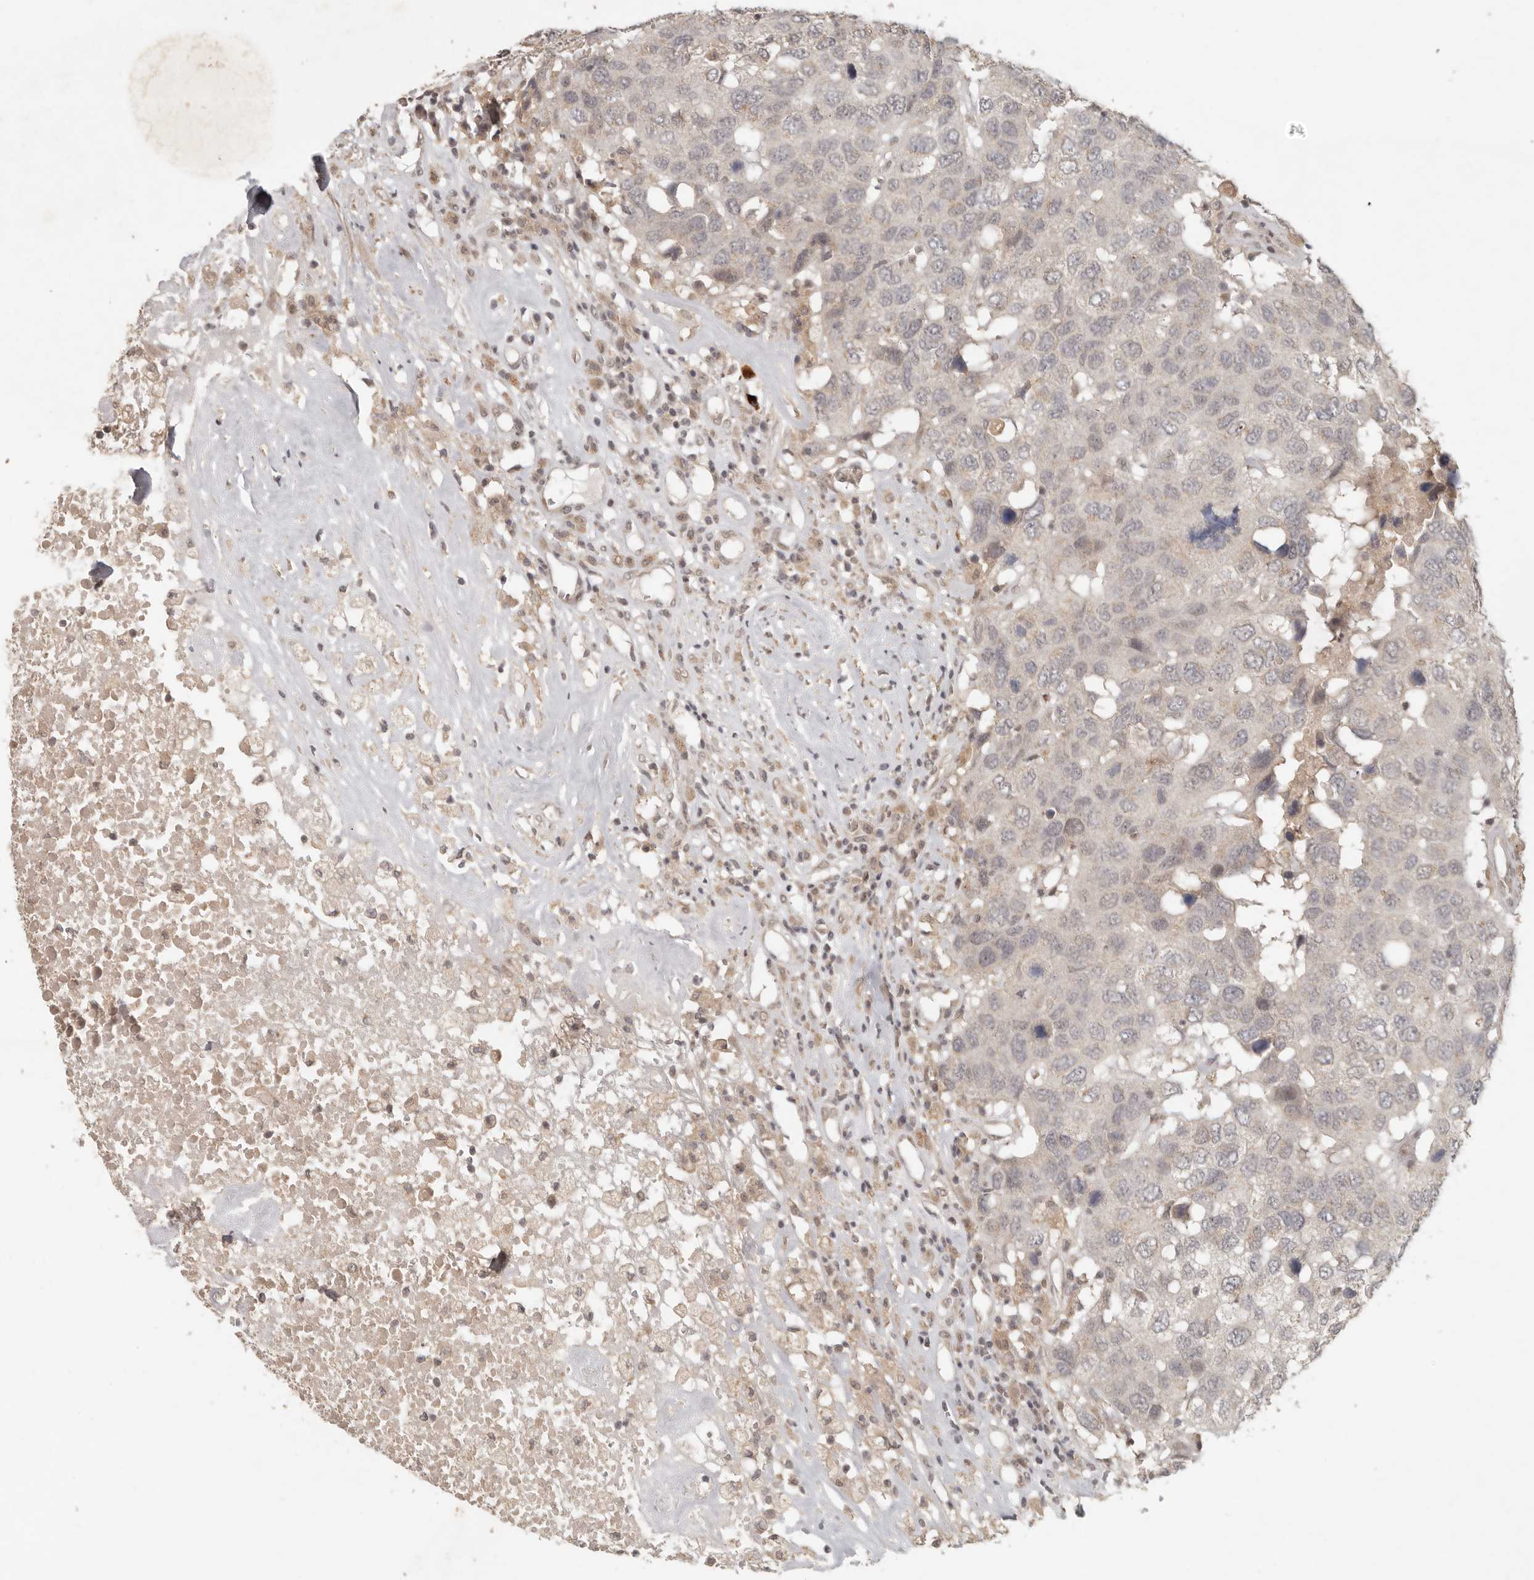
{"staining": {"intensity": "negative", "quantity": "none", "location": "none"}, "tissue": "head and neck cancer", "cell_type": "Tumor cells", "image_type": "cancer", "snomed": [{"axis": "morphology", "description": "Squamous cell carcinoma, NOS"}, {"axis": "topography", "description": "Head-Neck"}], "caption": "An immunohistochemistry (IHC) histopathology image of head and neck cancer is shown. There is no staining in tumor cells of head and neck cancer.", "gene": "LRRC75A", "patient": {"sex": "male", "age": 66}}